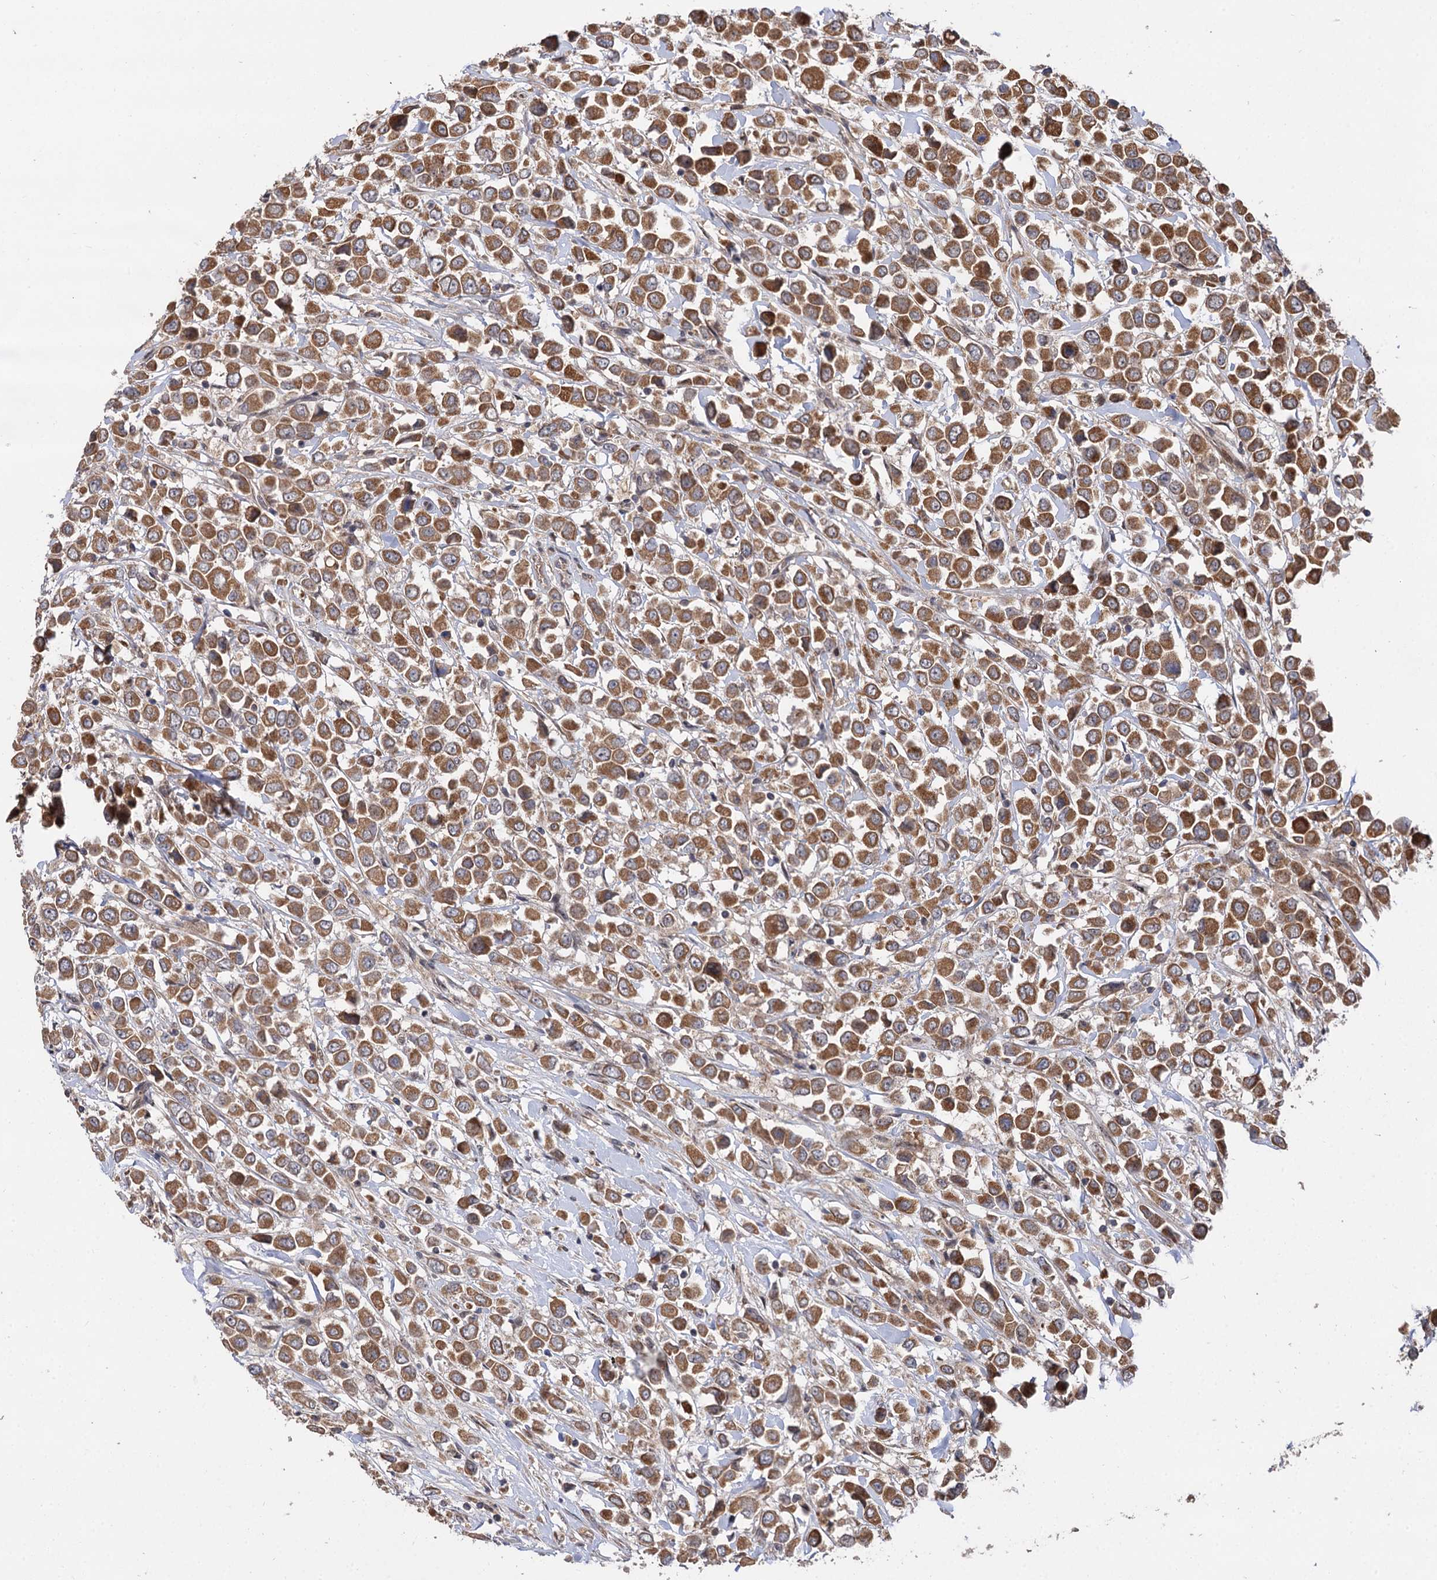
{"staining": {"intensity": "moderate", "quantity": ">75%", "location": "cytoplasmic/membranous"}, "tissue": "breast cancer", "cell_type": "Tumor cells", "image_type": "cancer", "snomed": [{"axis": "morphology", "description": "Duct carcinoma"}, {"axis": "topography", "description": "Breast"}], "caption": "This histopathology image exhibits breast invasive ductal carcinoma stained with immunohistochemistry (IHC) to label a protein in brown. The cytoplasmic/membranous of tumor cells show moderate positivity for the protein. Nuclei are counter-stained blue.", "gene": "FBXW8", "patient": {"sex": "female", "age": 61}}